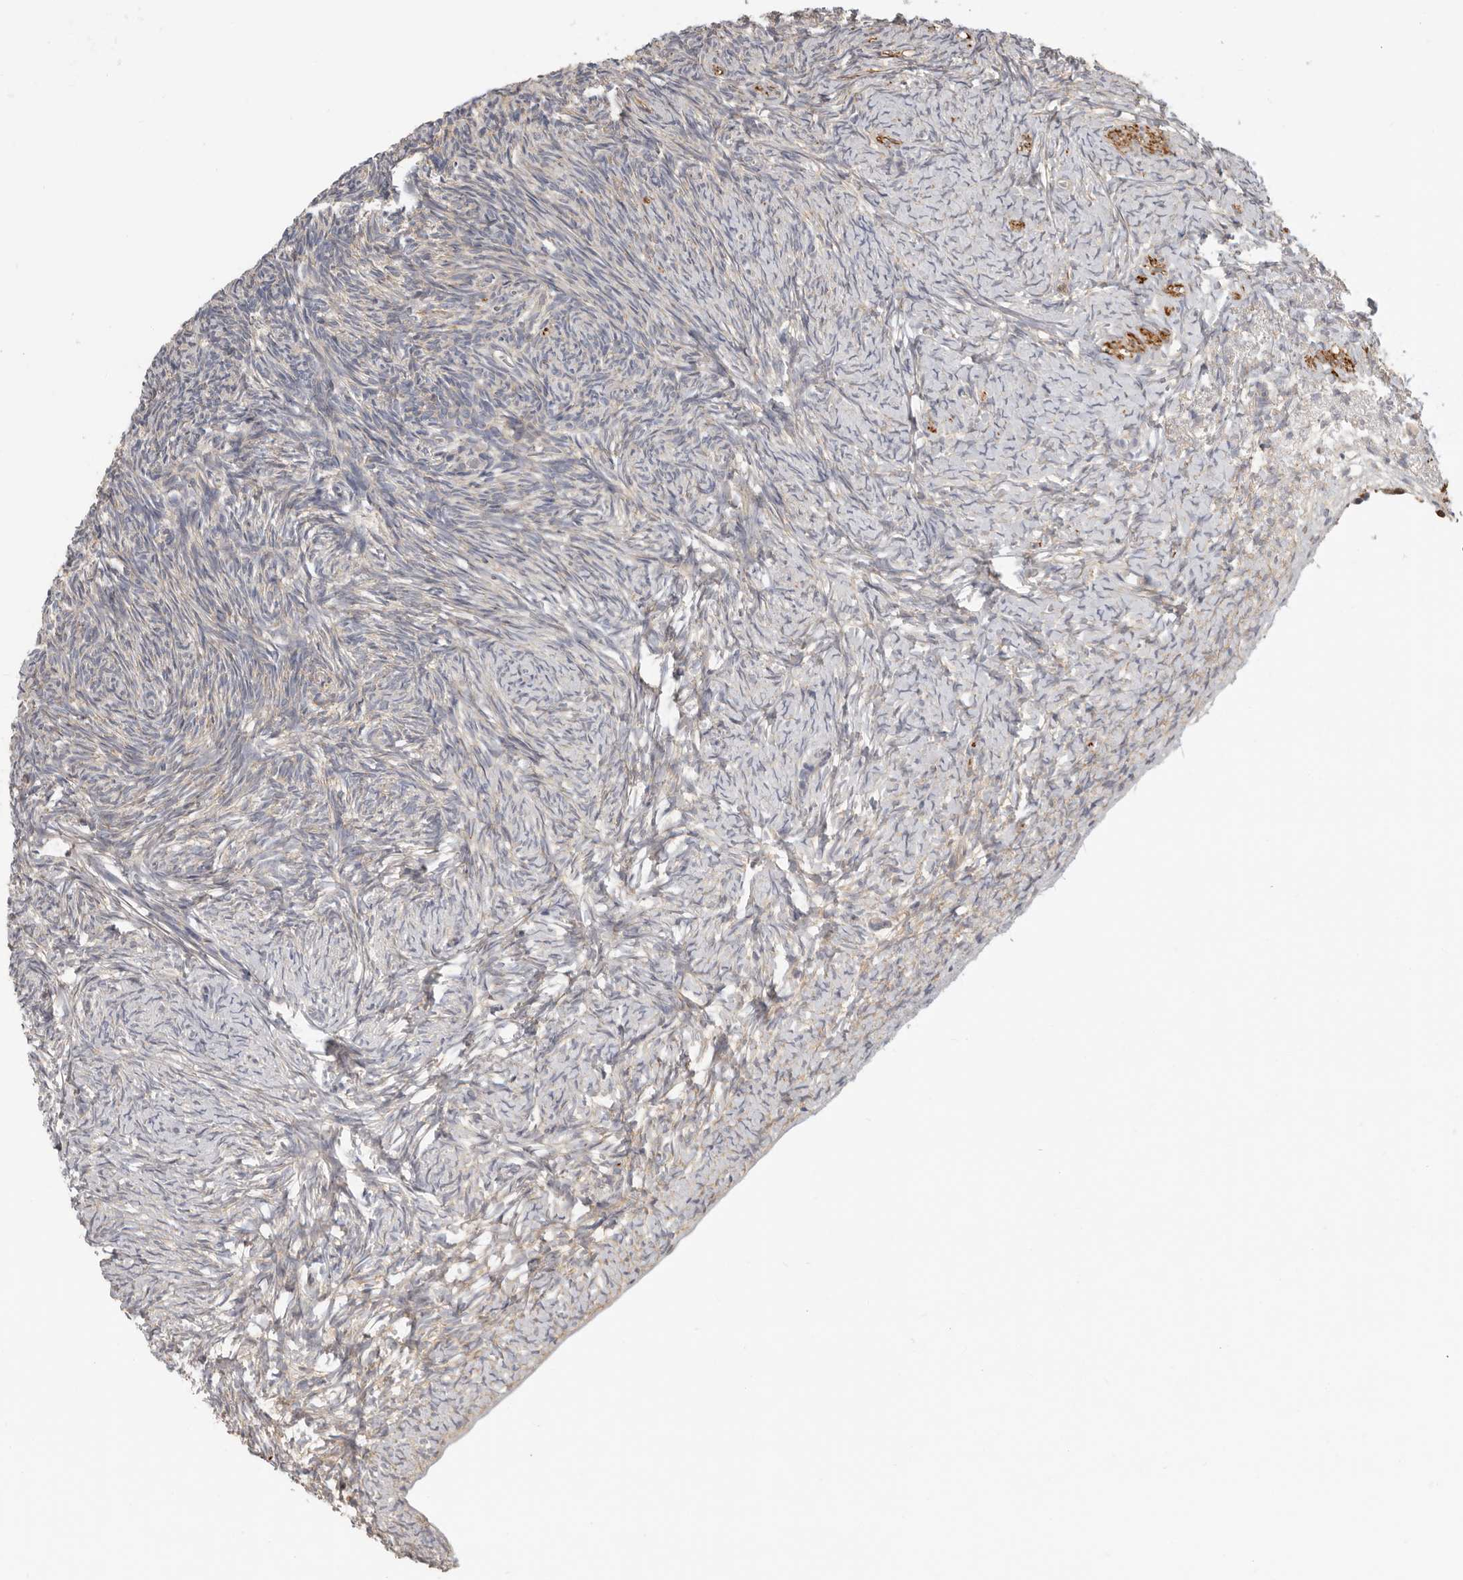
{"staining": {"intensity": "weak", "quantity": ">75%", "location": "cytoplasmic/membranous"}, "tissue": "ovary", "cell_type": "Follicle cells", "image_type": "normal", "snomed": [{"axis": "morphology", "description": "Normal tissue, NOS"}, {"axis": "topography", "description": "Ovary"}], "caption": "A brown stain shows weak cytoplasmic/membranous expression of a protein in follicle cells of unremarkable human ovary. (DAB = brown stain, brightfield microscopy at high magnification).", "gene": "UNK", "patient": {"sex": "female", "age": 34}}